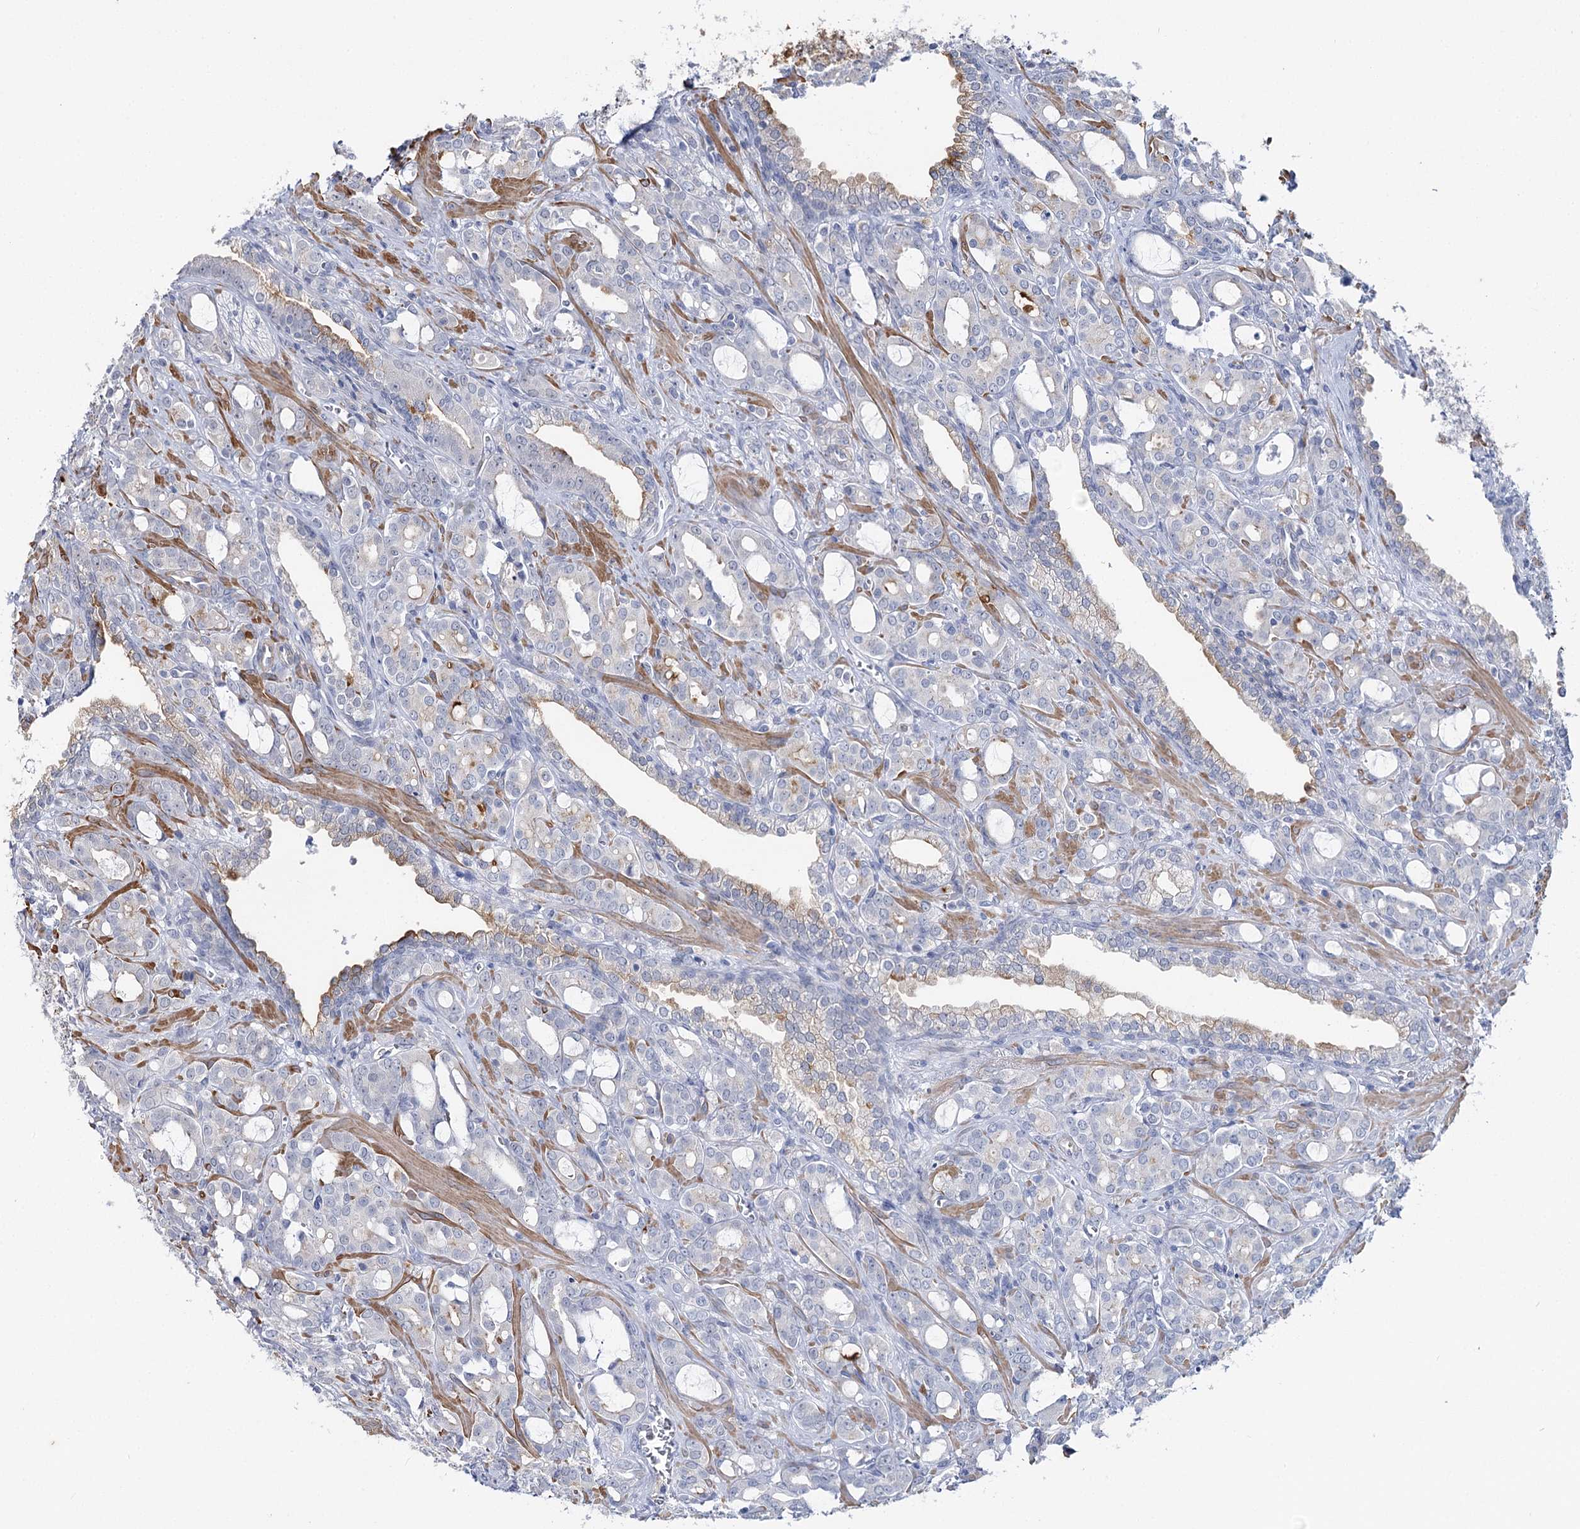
{"staining": {"intensity": "negative", "quantity": "none", "location": "none"}, "tissue": "prostate cancer", "cell_type": "Tumor cells", "image_type": "cancer", "snomed": [{"axis": "morphology", "description": "Adenocarcinoma, High grade"}, {"axis": "topography", "description": "Prostate"}], "caption": "Immunohistochemistry image of adenocarcinoma (high-grade) (prostate) stained for a protein (brown), which exhibits no staining in tumor cells.", "gene": "AGXT2", "patient": {"sex": "male", "age": 72}}